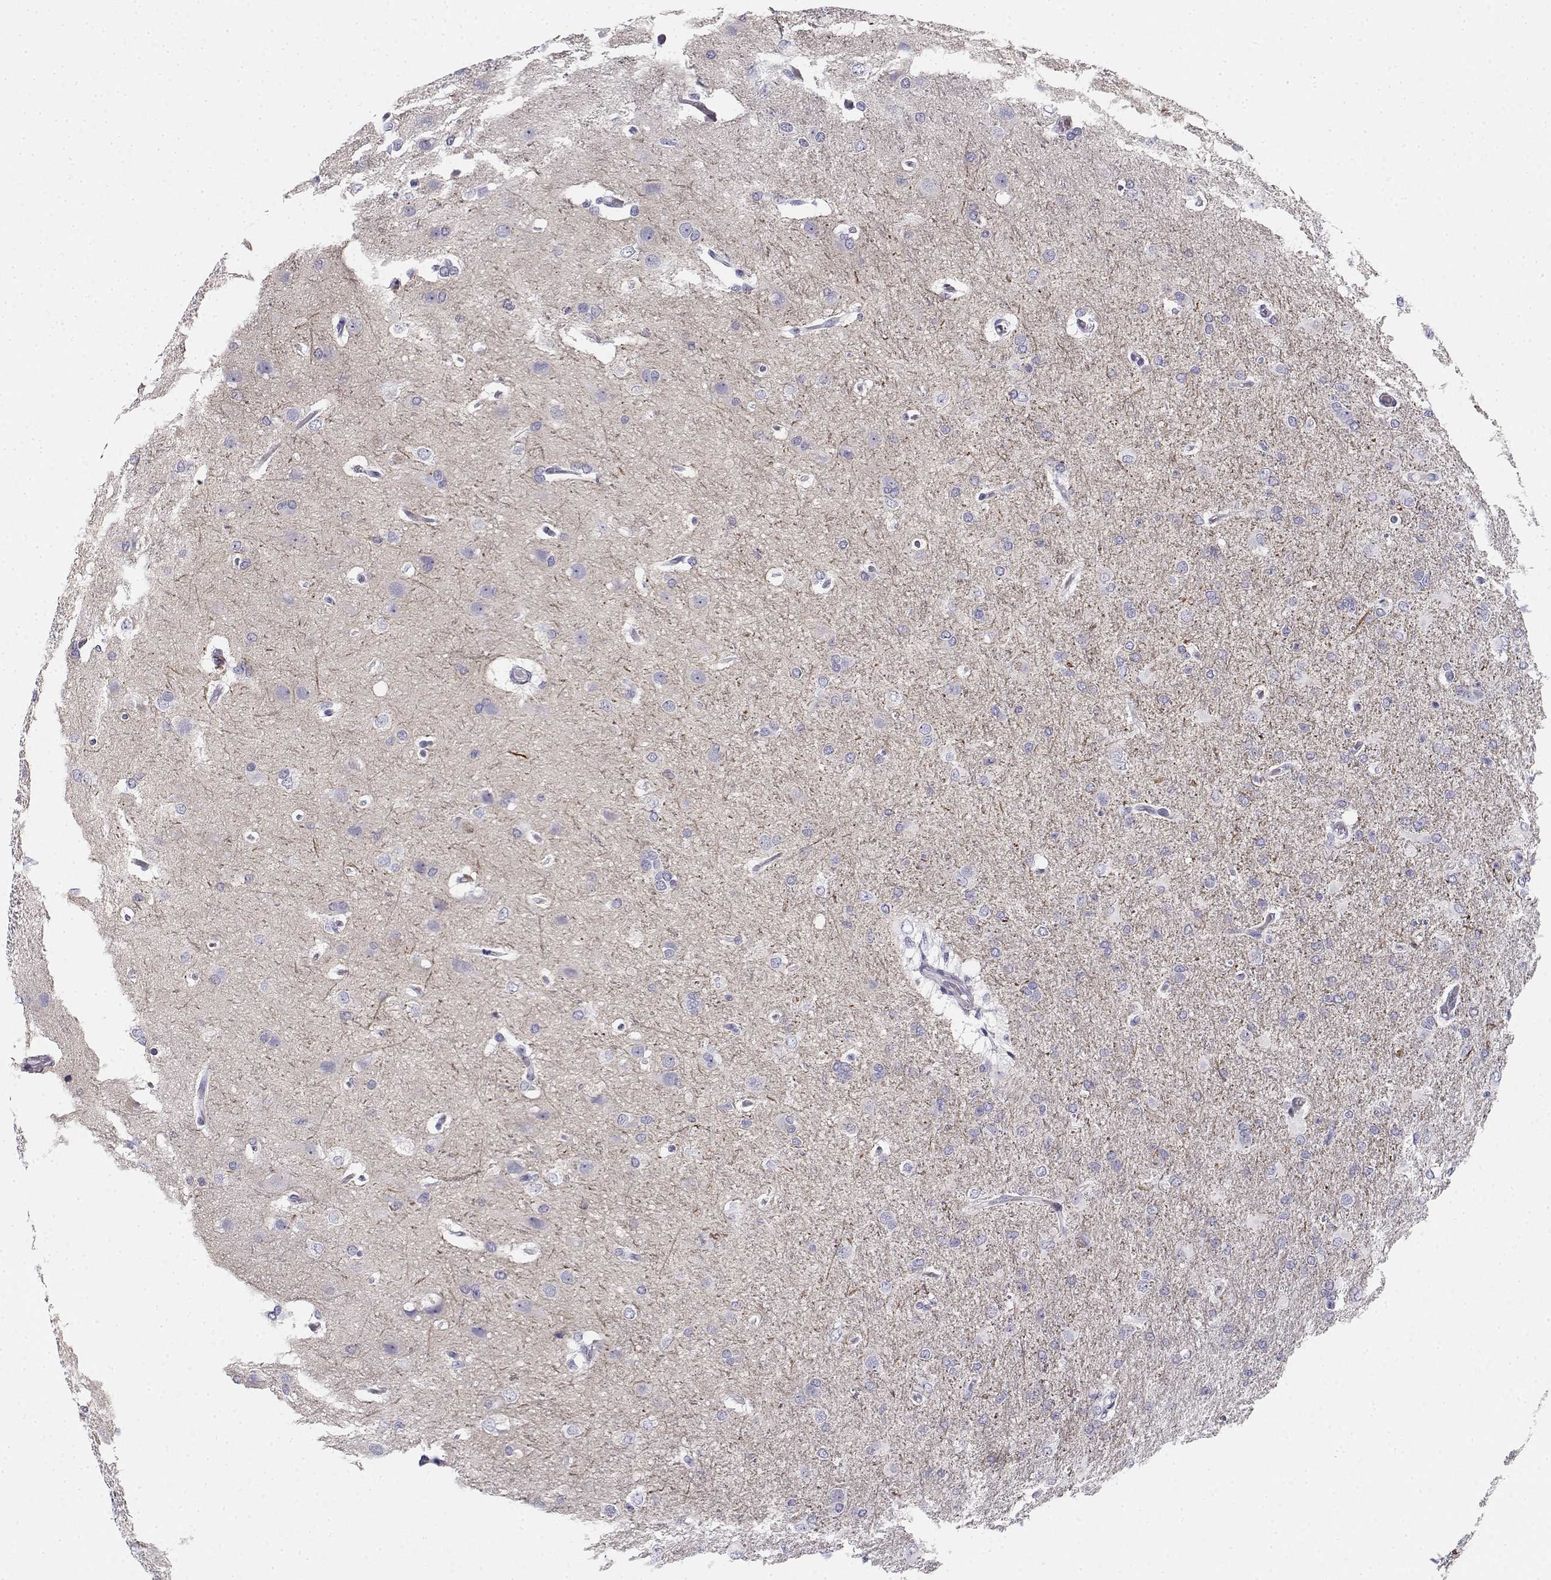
{"staining": {"intensity": "negative", "quantity": "none", "location": "none"}, "tissue": "glioma", "cell_type": "Tumor cells", "image_type": "cancer", "snomed": [{"axis": "morphology", "description": "Glioma, malignant, High grade"}, {"axis": "topography", "description": "Brain"}], "caption": "Immunohistochemical staining of glioma shows no significant staining in tumor cells.", "gene": "CREB3L3", "patient": {"sex": "male", "age": 68}}